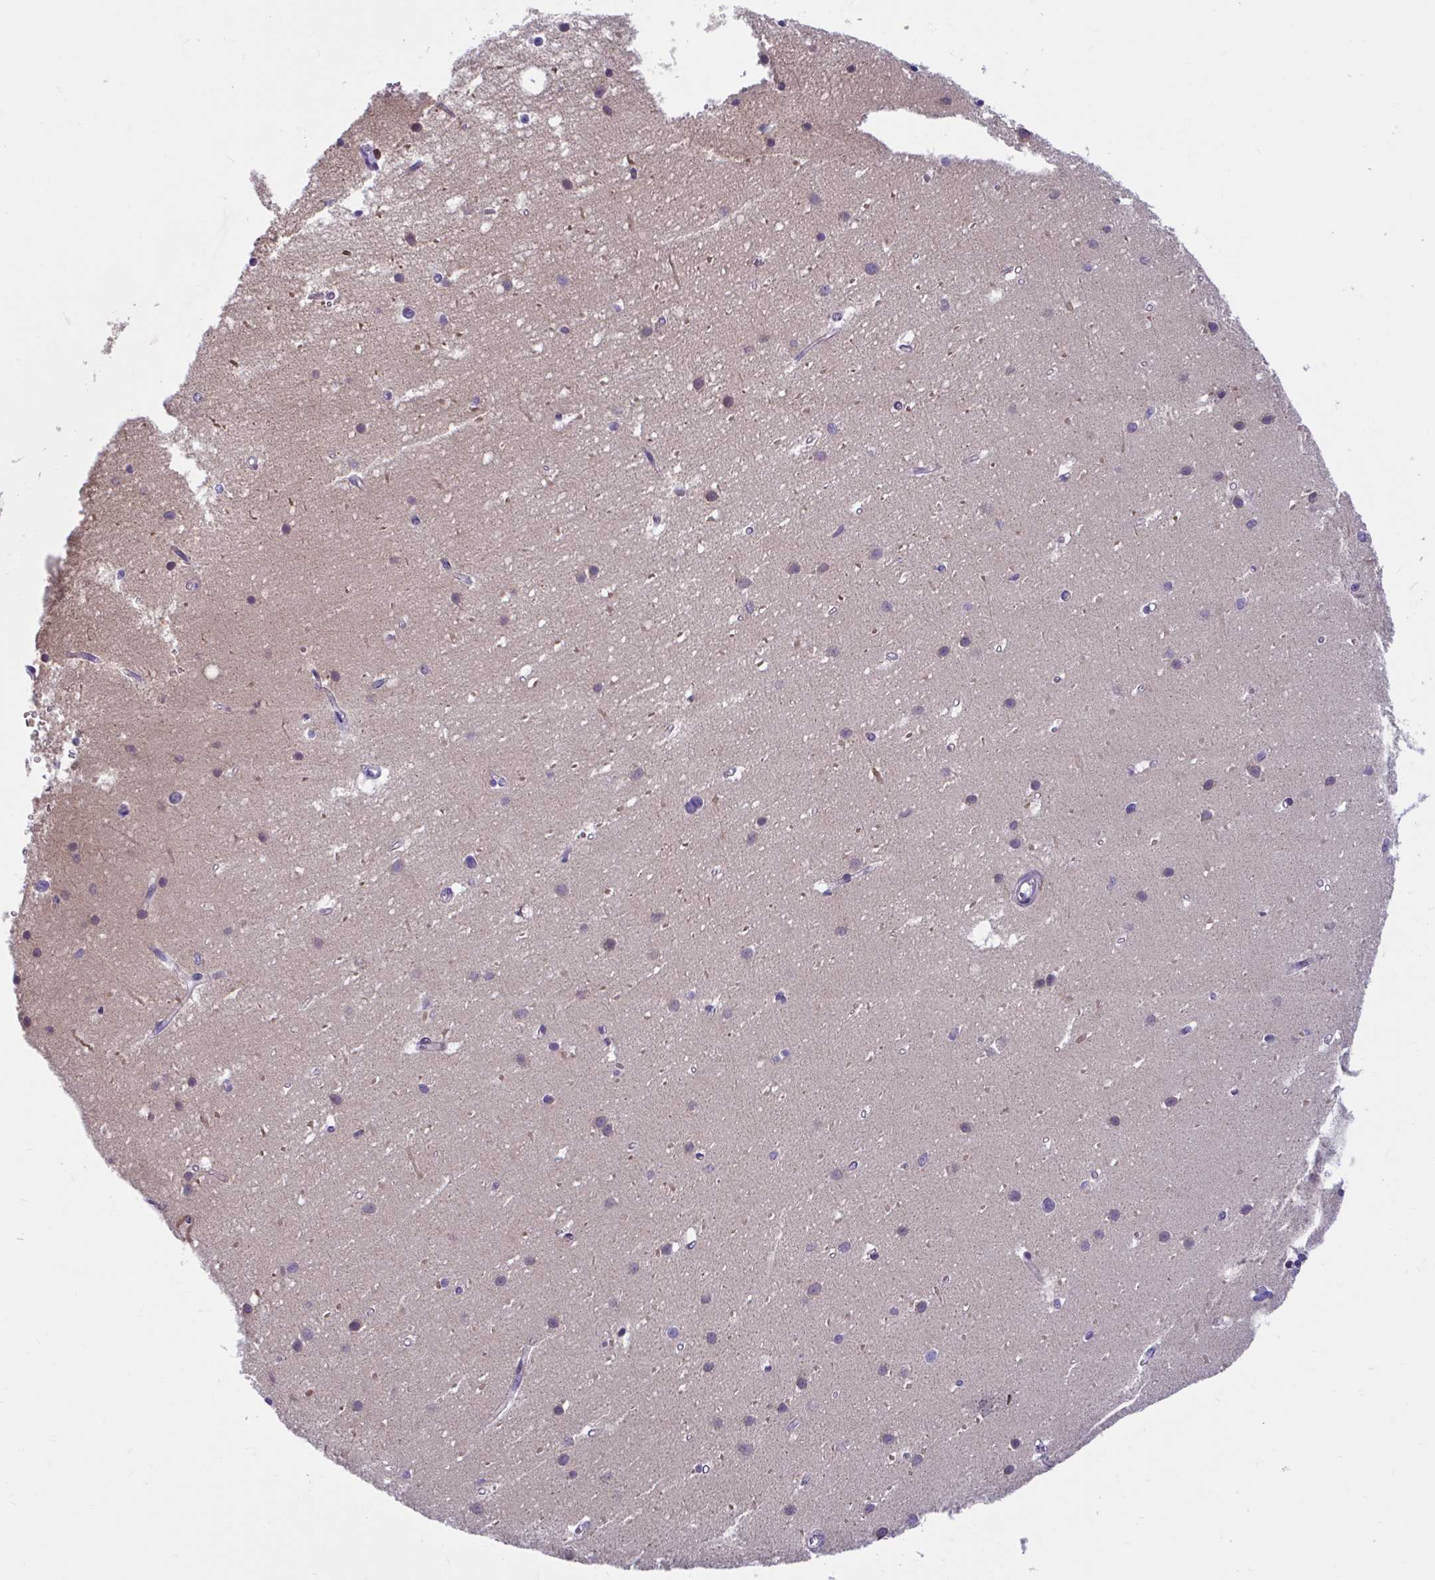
{"staining": {"intensity": "negative", "quantity": "none", "location": "none"}, "tissue": "cerebellum", "cell_type": "Cells in granular layer", "image_type": "normal", "snomed": [{"axis": "morphology", "description": "Normal tissue, NOS"}, {"axis": "topography", "description": "Cerebellum"}], "caption": "Cells in granular layer show no significant positivity in benign cerebellum. The staining was performed using DAB to visualize the protein expression in brown, while the nuclei were stained in blue with hematoxylin (Magnification: 20x).", "gene": "WBP1", "patient": {"sex": "male", "age": 54}}